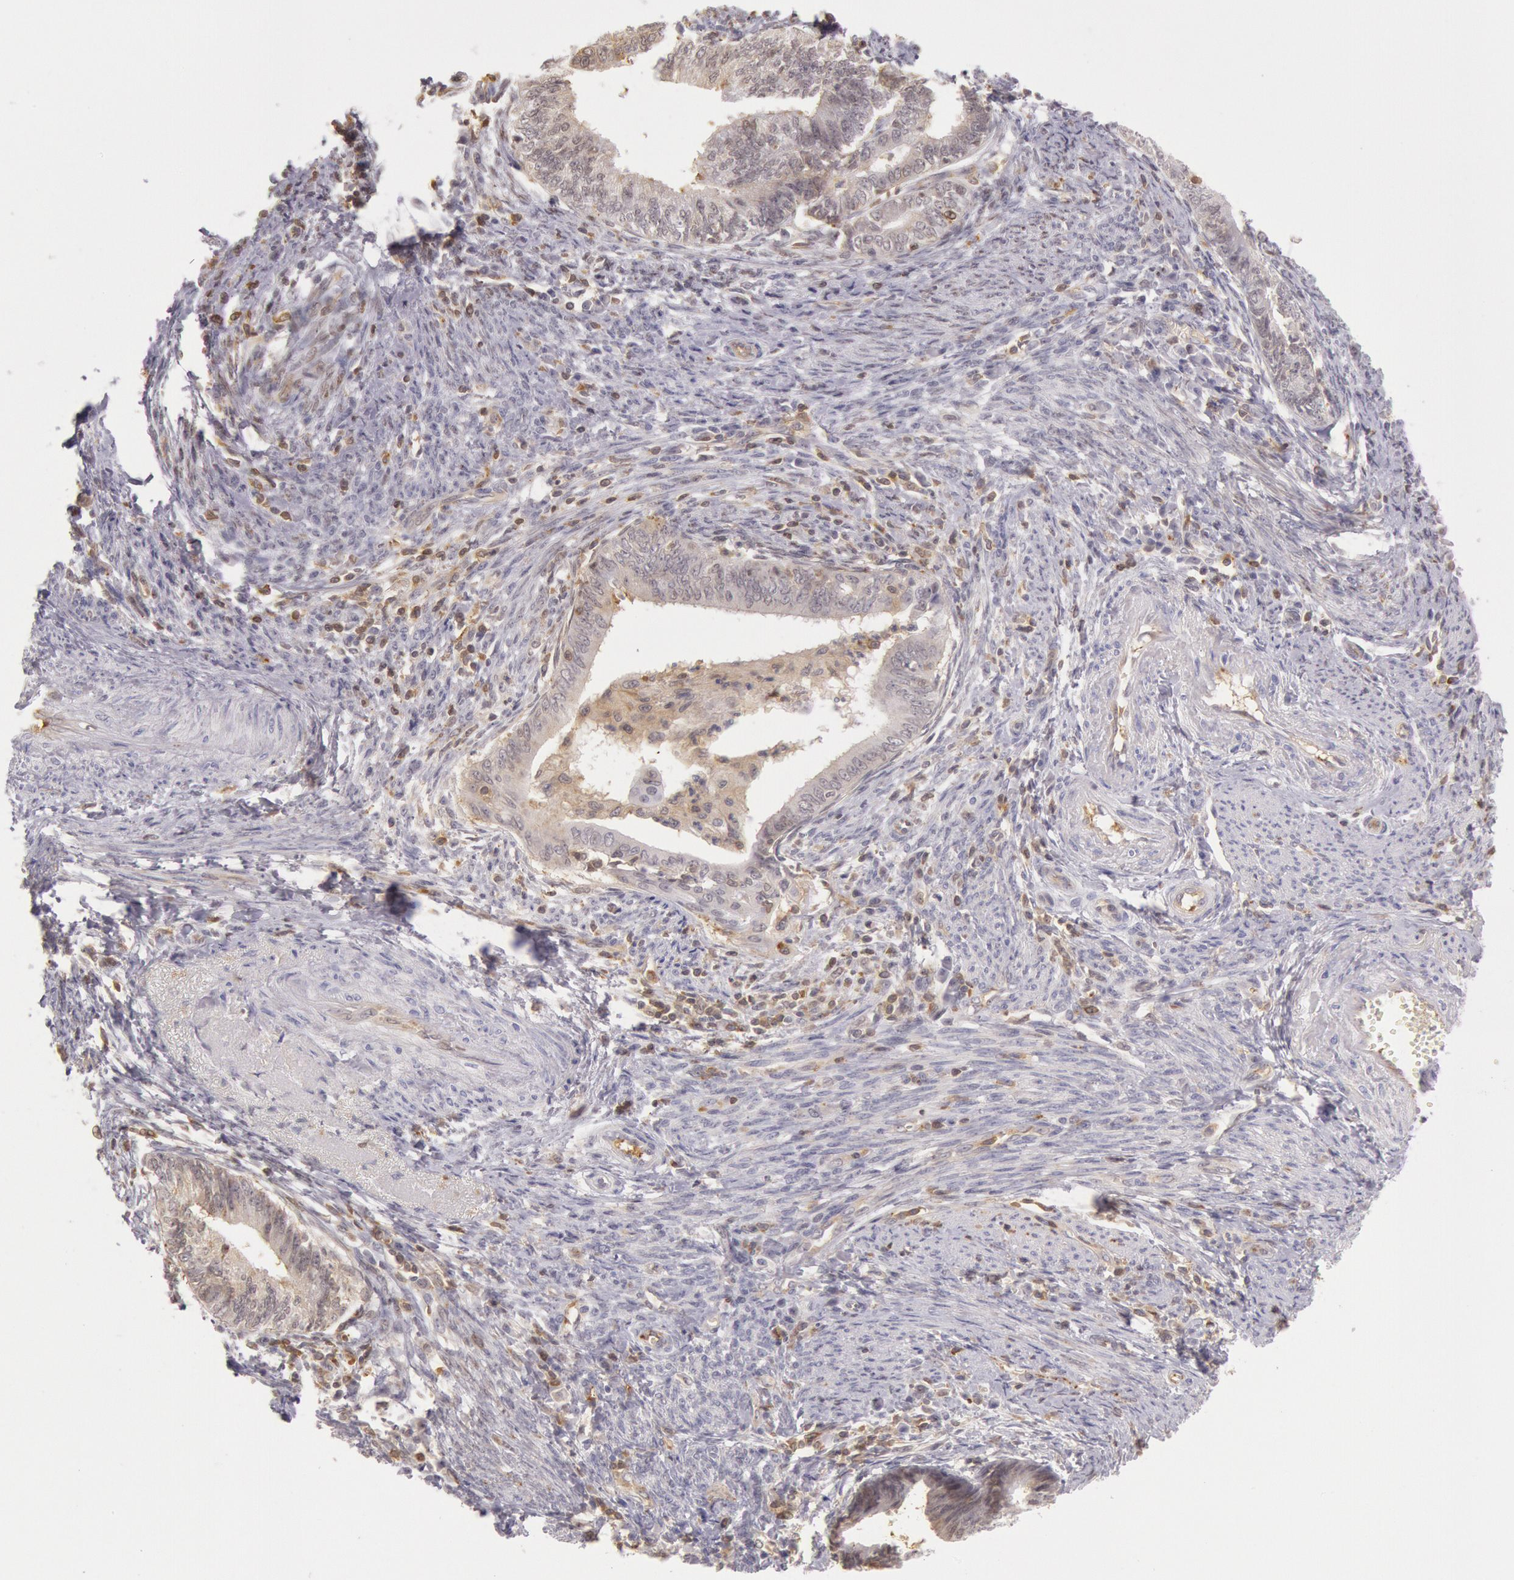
{"staining": {"intensity": "weak", "quantity": "<25%", "location": "cytoplasmic/membranous"}, "tissue": "endometrial cancer", "cell_type": "Tumor cells", "image_type": "cancer", "snomed": [{"axis": "morphology", "description": "Adenocarcinoma, NOS"}, {"axis": "topography", "description": "Endometrium"}], "caption": "This is an immunohistochemistry micrograph of endometrial cancer. There is no expression in tumor cells.", "gene": "HIF1A", "patient": {"sex": "female", "age": 66}}